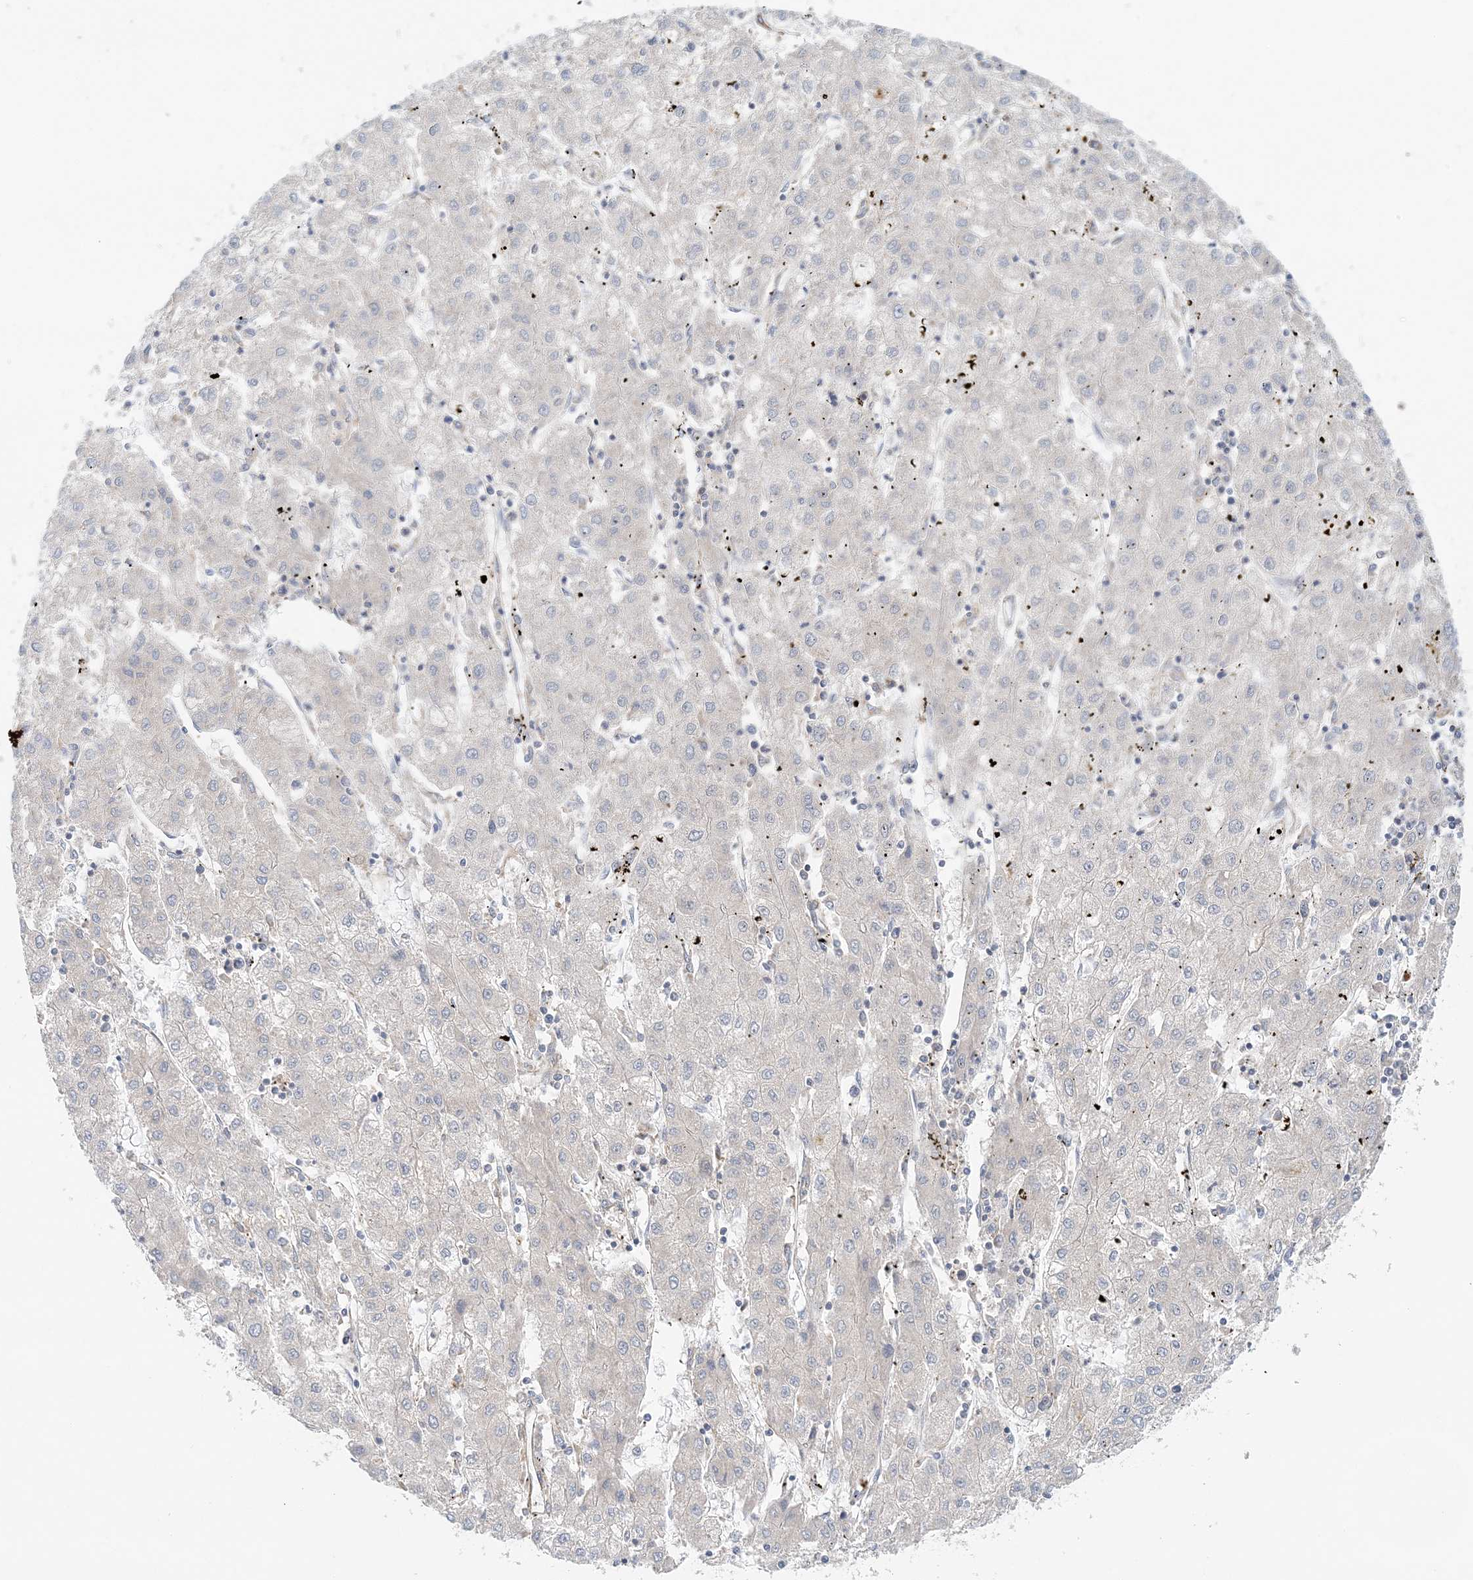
{"staining": {"intensity": "negative", "quantity": "none", "location": "none"}, "tissue": "liver cancer", "cell_type": "Tumor cells", "image_type": "cancer", "snomed": [{"axis": "morphology", "description": "Carcinoma, Hepatocellular, NOS"}, {"axis": "topography", "description": "Liver"}], "caption": "Immunohistochemistry image of neoplastic tissue: human liver hepatocellular carcinoma stained with DAB displays no significant protein staining in tumor cells.", "gene": "TTI1", "patient": {"sex": "male", "age": 72}}